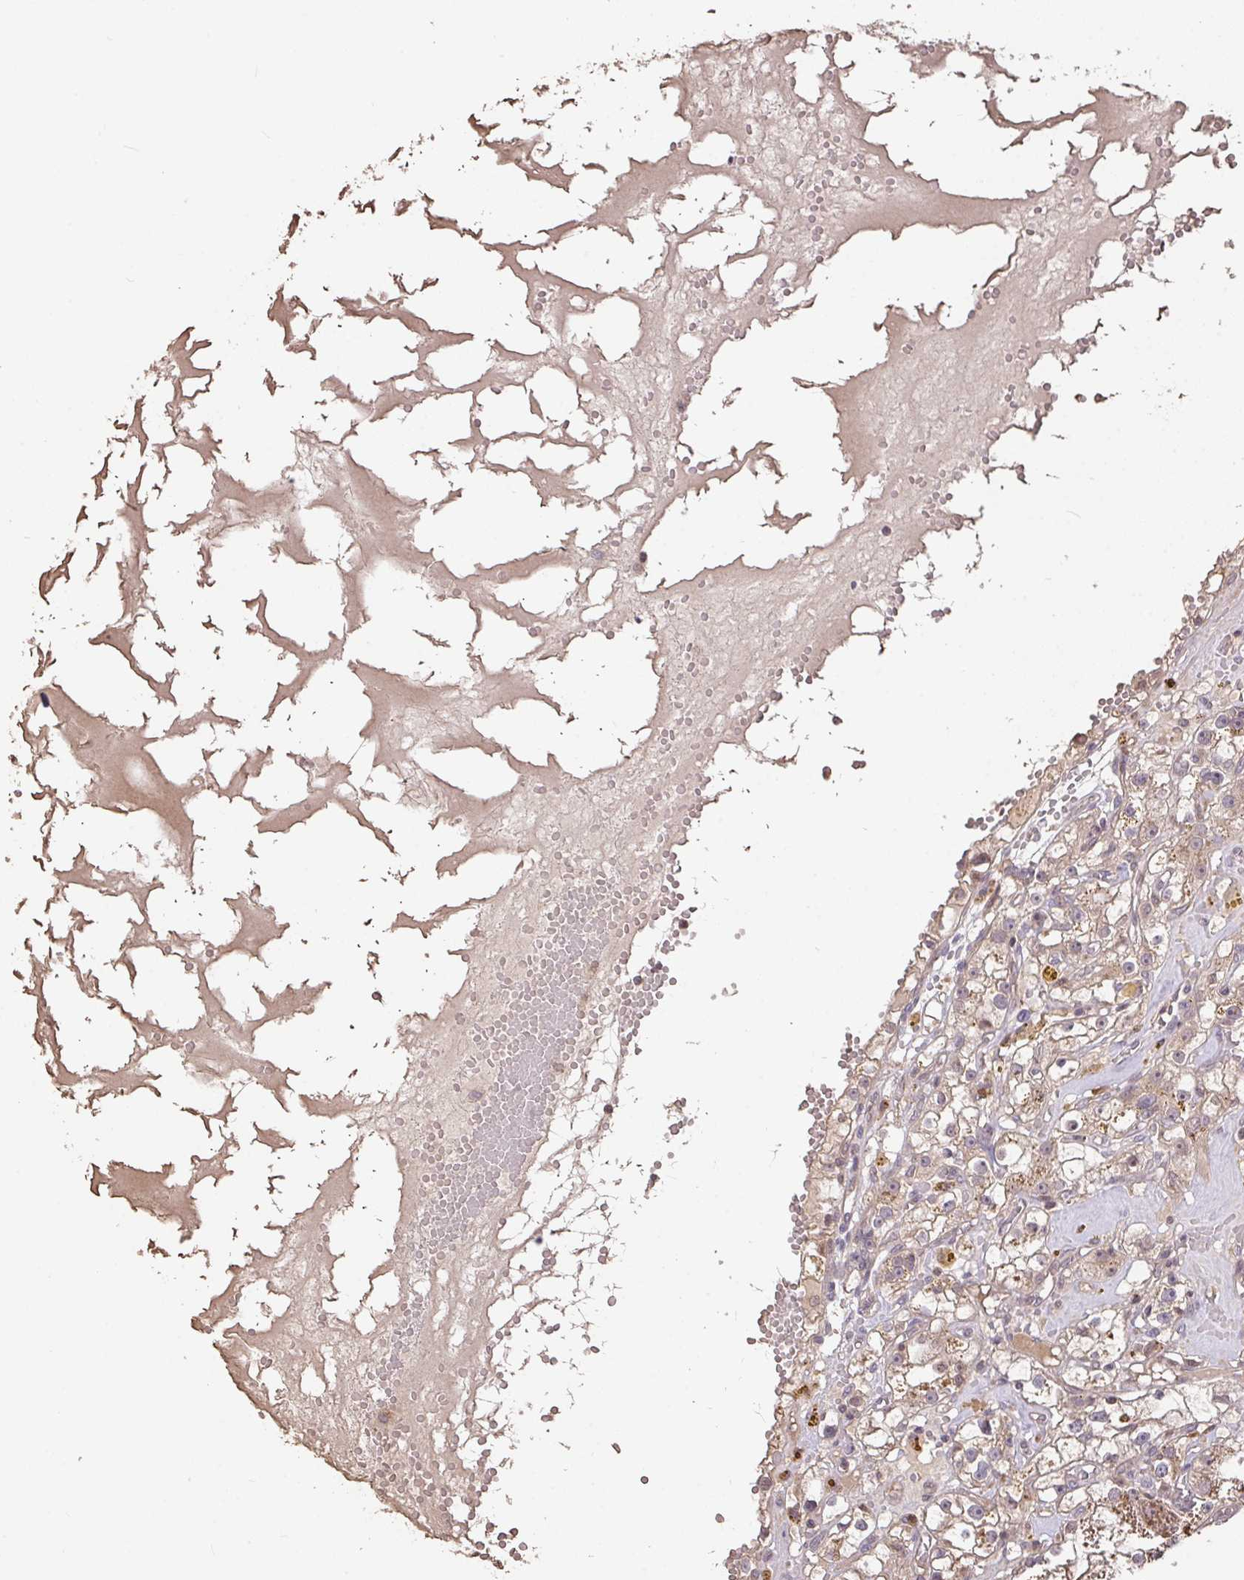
{"staining": {"intensity": "weak", "quantity": "25%-75%", "location": "cytoplasmic/membranous"}, "tissue": "renal cancer", "cell_type": "Tumor cells", "image_type": "cancer", "snomed": [{"axis": "morphology", "description": "Adenocarcinoma, NOS"}, {"axis": "topography", "description": "Kidney"}], "caption": "Weak cytoplasmic/membranous protein staining is identified in about 25%-75% of tumor cells in renal cancer. The protein is stained brown, and the nuclei are stained in blue (DAB IHC with brightfield microscopy, high magnification).", "gene": "FCER1A", "patient": {"sex": "male", "age": 56}}